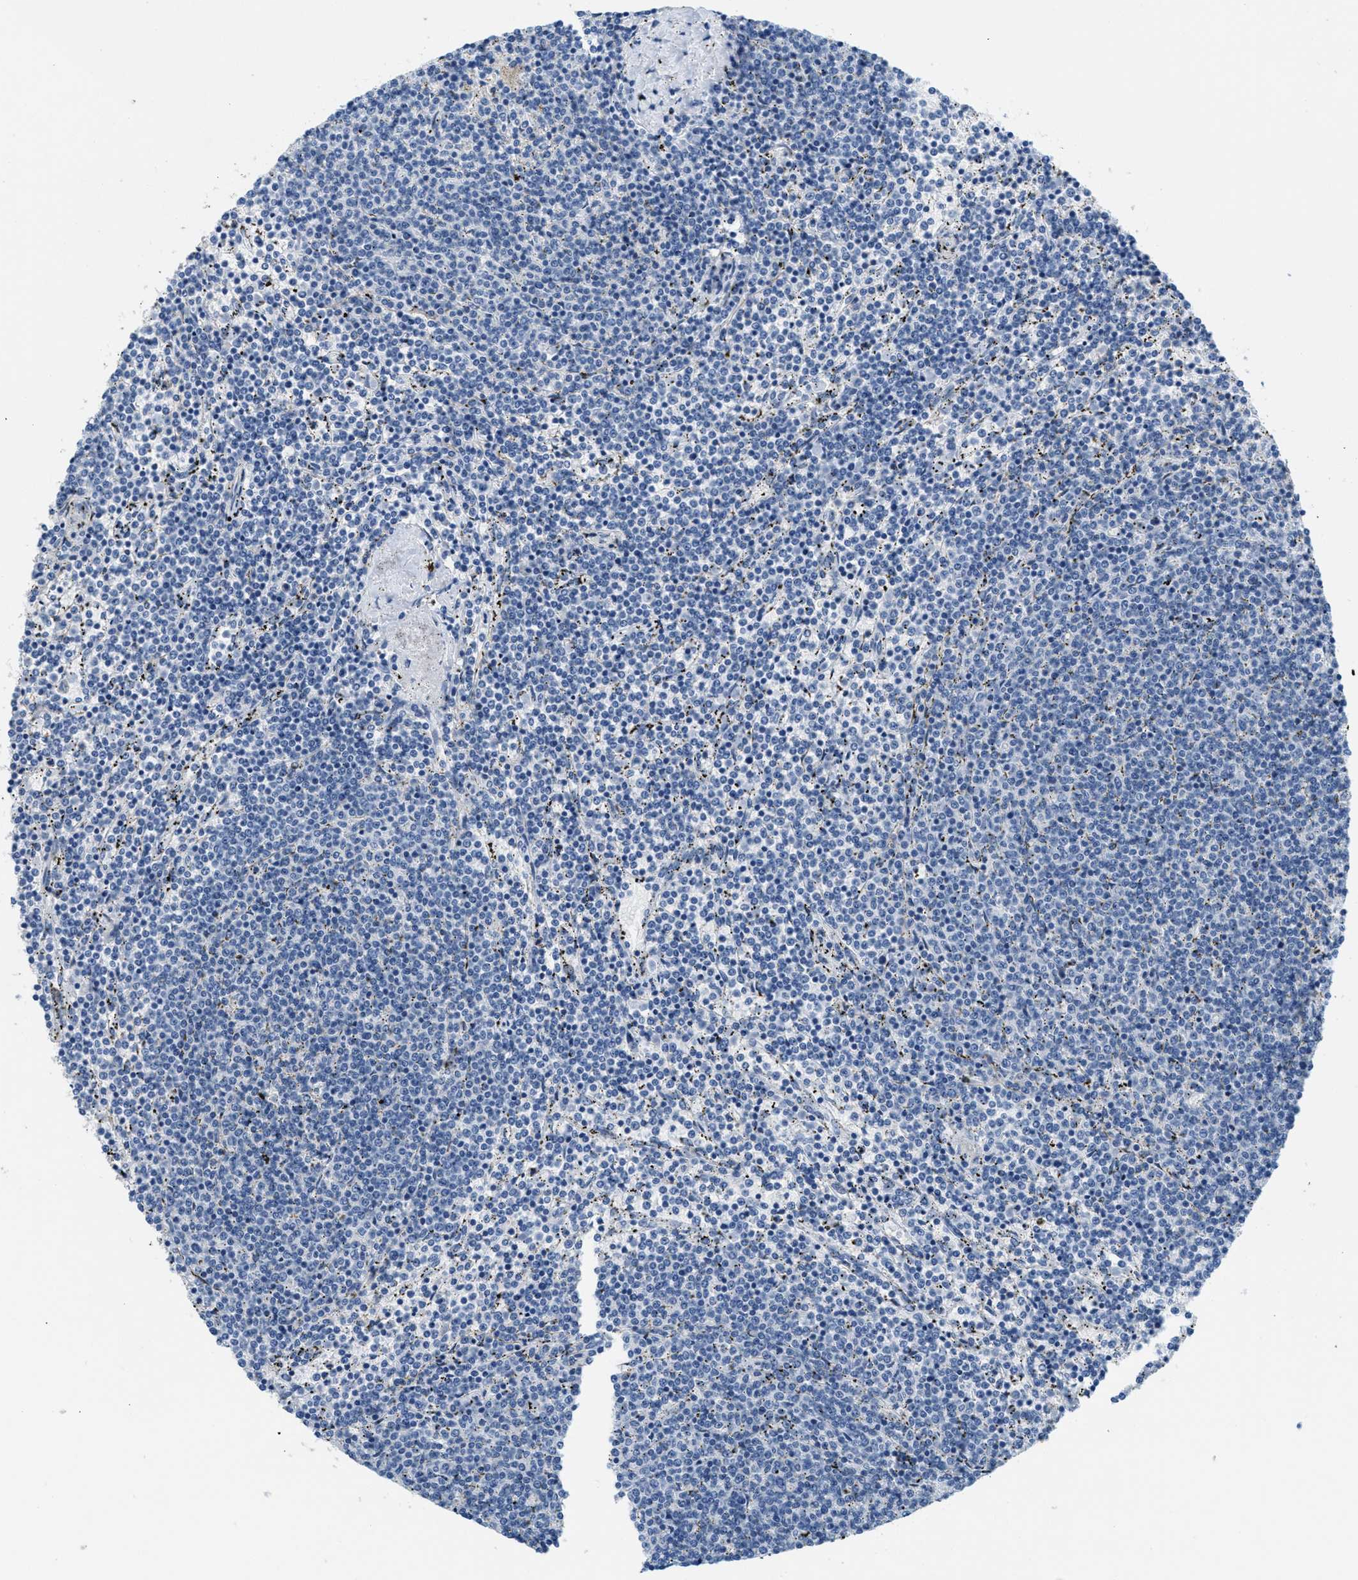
{"staining": {"intensity": "negative", "quantity": "none", "location": "none"}, "tissue": "lymphoma", "cell_type": "Tumor cells", "image_type": "cancer", "snomed": [{"axis": "morphology", "description": "Malignant lymphoma, non-Hodgkin's type, Low grade"}, {"axis": "topography", "description": "Spleen"}], "caption": "This histopathology image is of malignant lymphoma, non-Hodgkin's type (low-grade) stained with immunohistochemistry (IHC) to label a protein in brown with the nuclei are counter-stained blue. There is no staining in tumor cells. (Immunohistochemistry (ihc), brightfield microscopy, high magnification).", "gene": "GPM6A", "patient": {"sex": "female", "age": 50}}